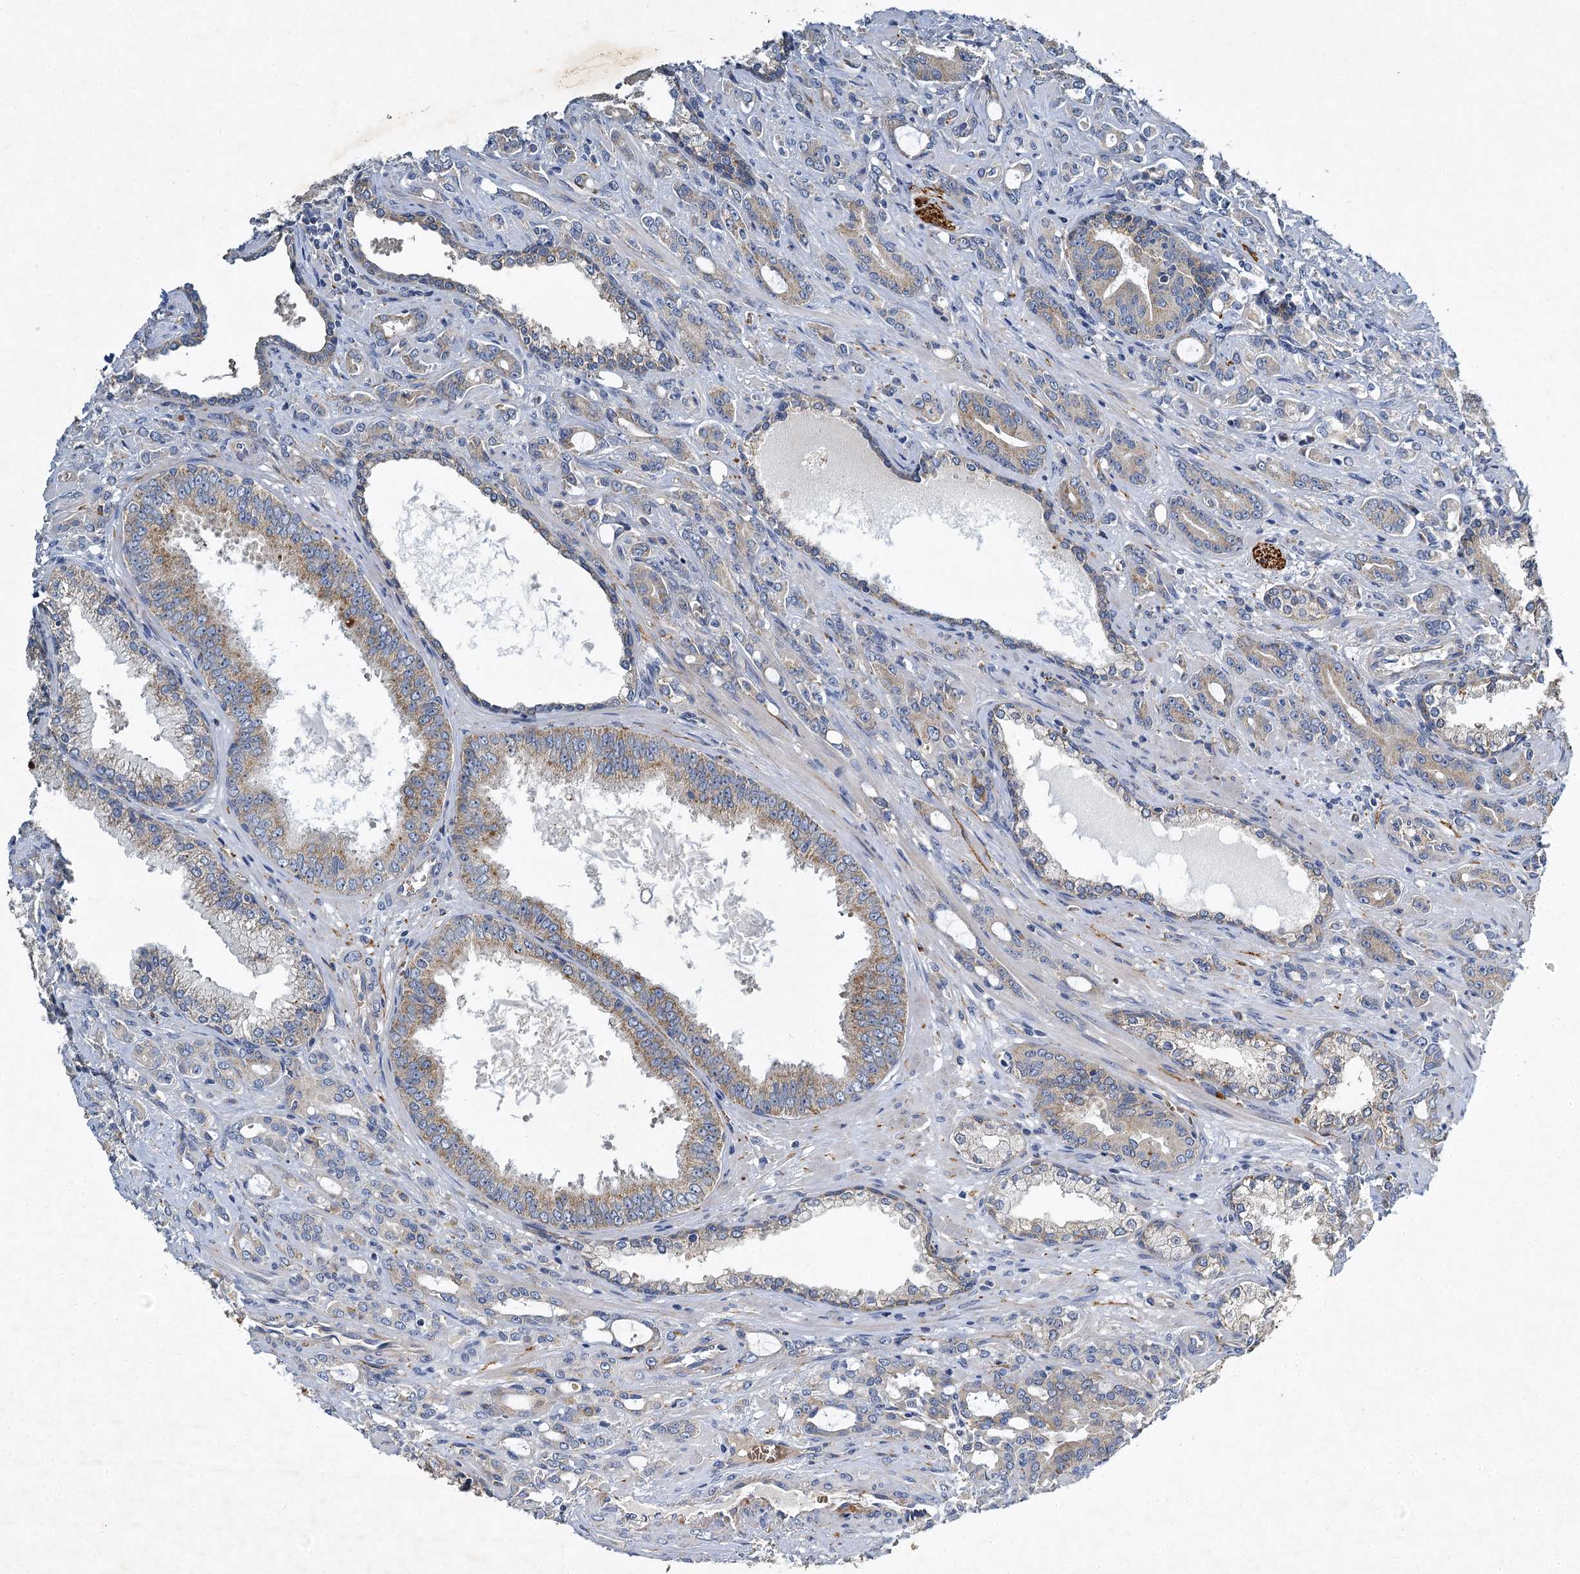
{"staining": {"intensity": "weak", "quantity": "25%-75%", "location": "cytoplasmic/membranous"}, "tissue": "prostate cancer", "cell_type": "Tumor cells", "image_type": "cancer", "snomed": [{"axis": "morphology", "description": "Adenocarcinoma, High grade"}, {"axis": "topography", "description": "Prostate"}], "caption": "Prostate cancer tissue exhibits weak cytoplasmic/membranous staining in approximately 25%-75% of tumor cells, visualized by immunohistochemistry.", "gene": "BCS1L", "patient": {"sex": "male", "age": 72}}